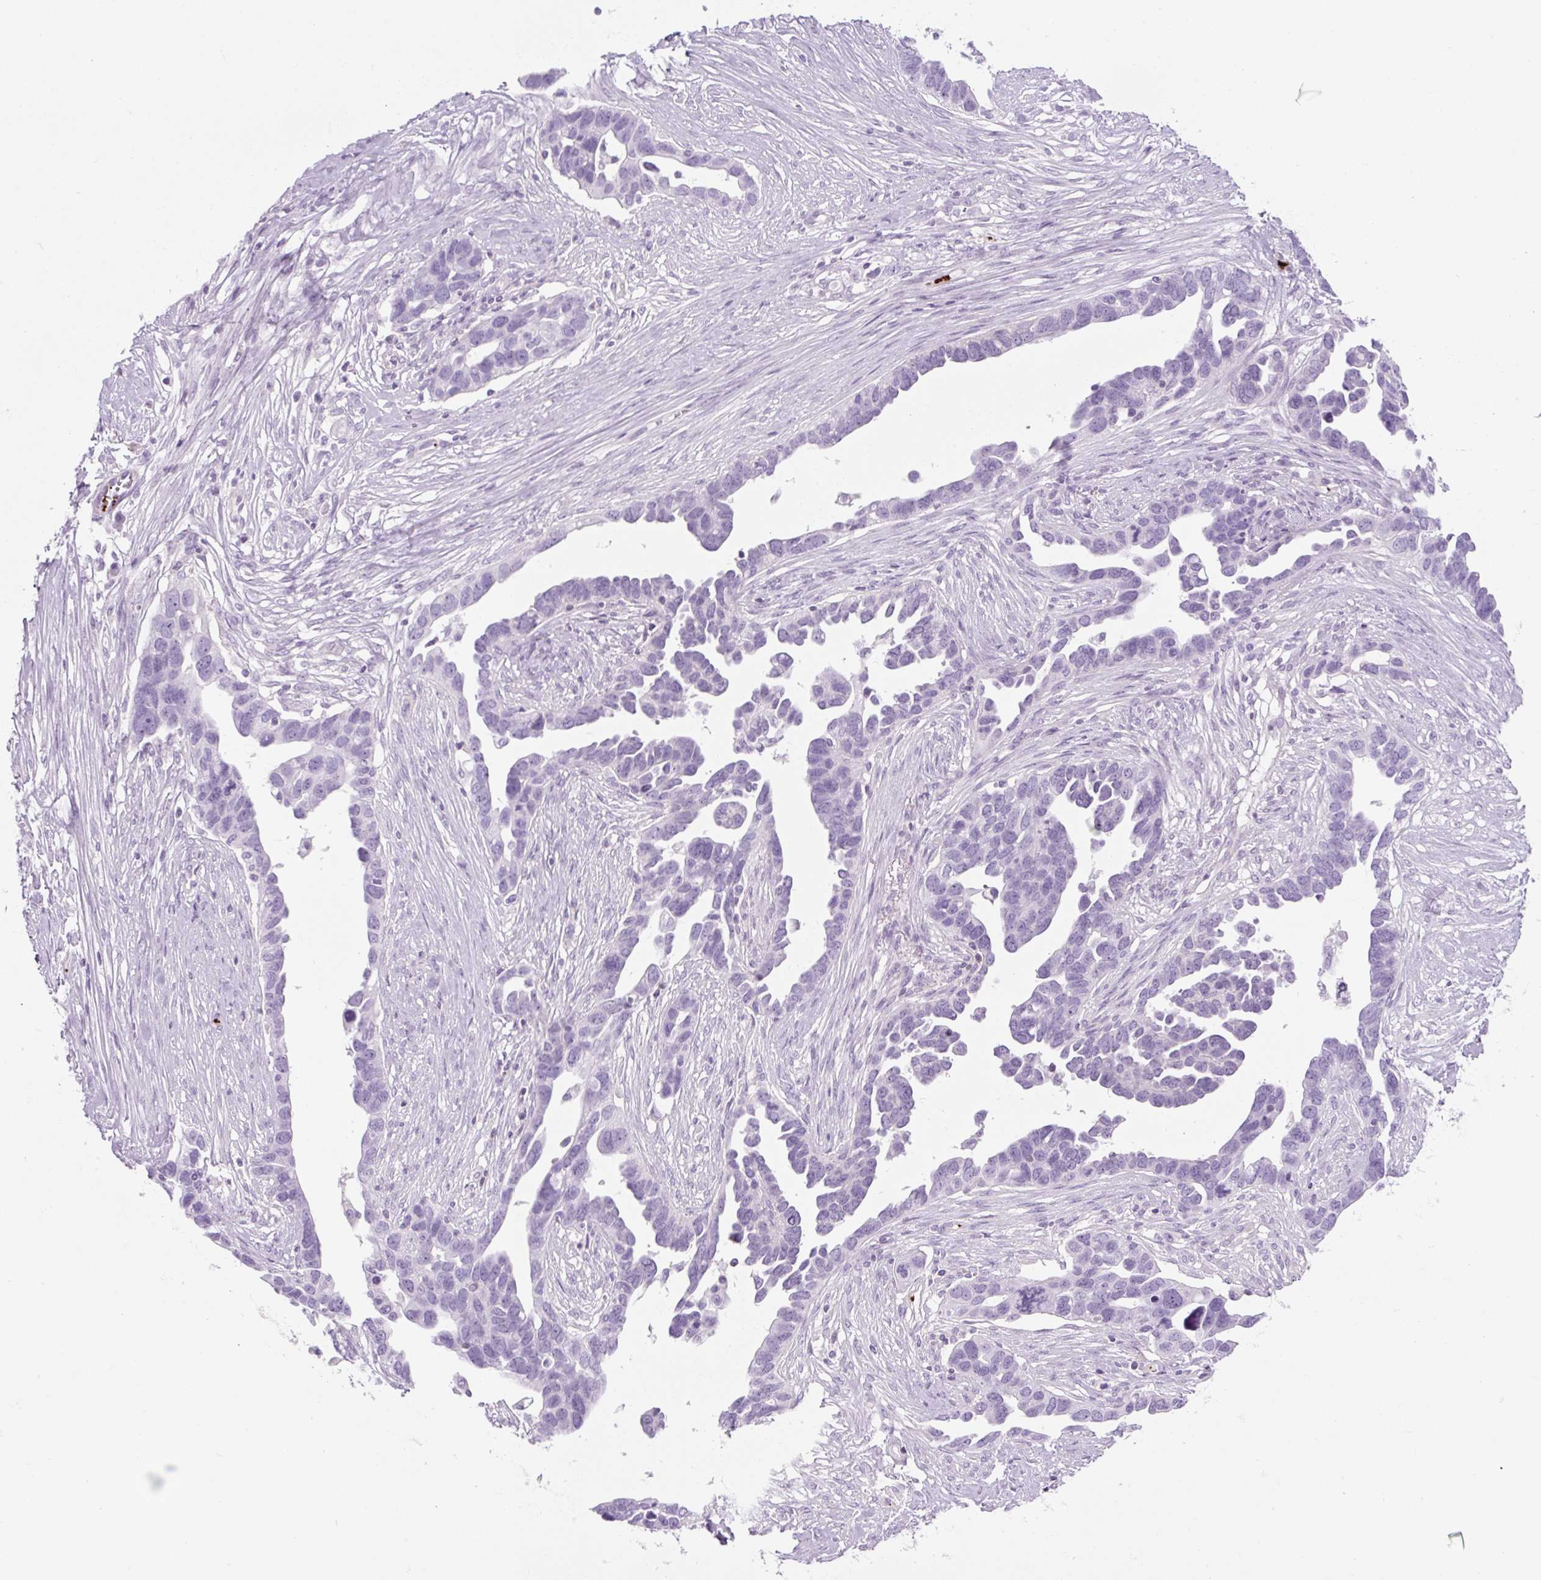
{"staining": {"intensity": "negative", "quantity": "none", "location": "none"}, "tissue": "ovarian cancer", "cell_type": "Tumor cells", "image_type": "cancer", "snomed": [{"axis": "morphology", "description": "Cystadenocarcinoma, serous, NOS"}, {"axis": "topography", "description": "Ovary"}], "caption": "Histopathology image shows no protein staining in tumor cells of serous cystadenocarcinoma (ovarian) tissue. (DAB (3,3'-diaminobenzidine) immunohistochemistry (IHC), high magnification).", "gene": "PF4V1", "patient": {"sex": "female", "age": 54}}